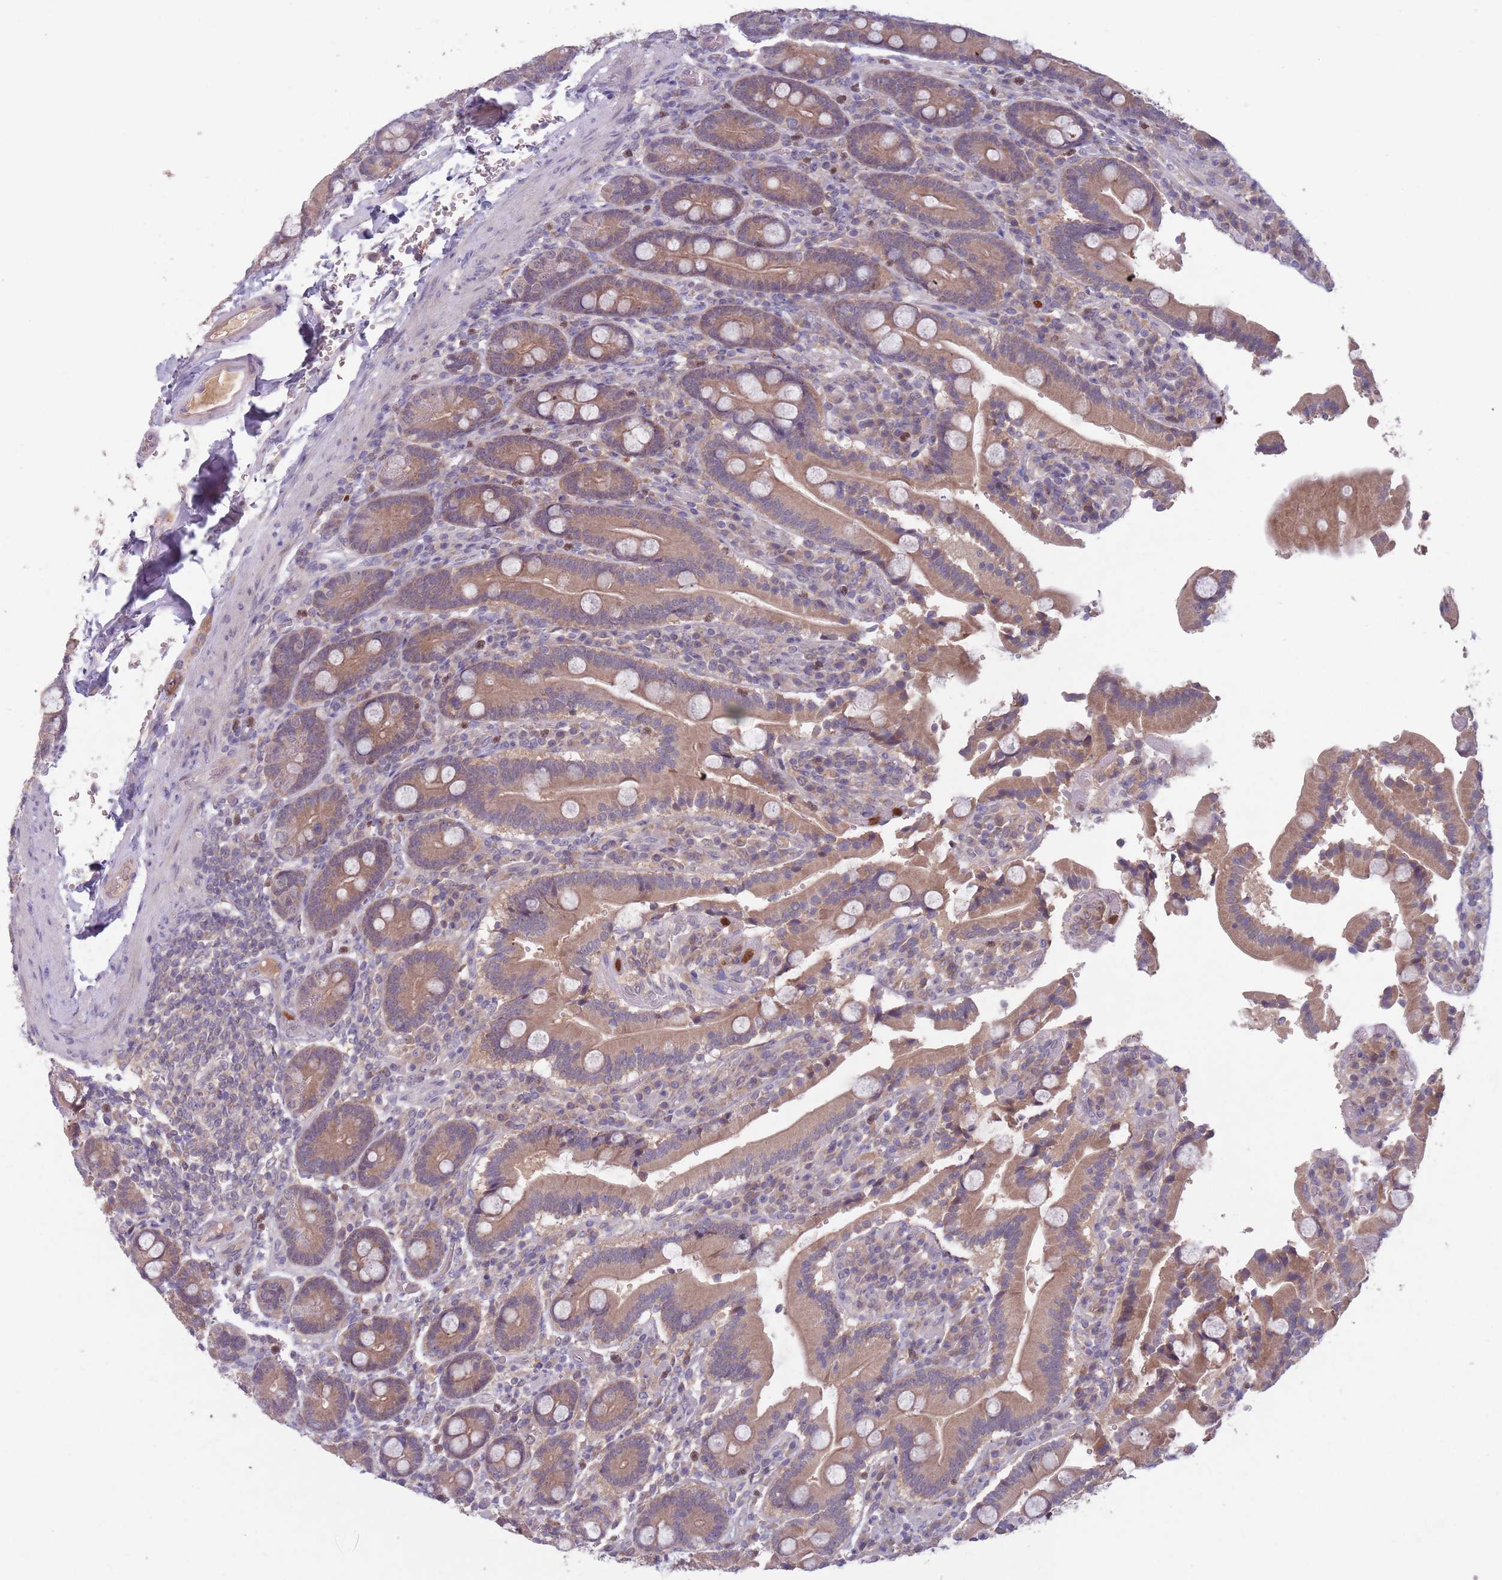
{"staining": {"intensity": "moderate", "quantity": ">75%", "location": "cytoplasmic/membranous"}, "tissue": "duodenum", "cell_type": "Glandular cells", "image_type": "normal", "snomed": [{"axis": "morphology", "description": "Normal tissue, NOS"}, {"axis": "topography", "description": "Duodenum"}], "caption": "Moderate cytoplasmic/membranous protein positivity is present in approximately >75% of glandular cells in duodenum.", "gene": "TYW1B", "patient": {"sex": "female", "age": 62}}